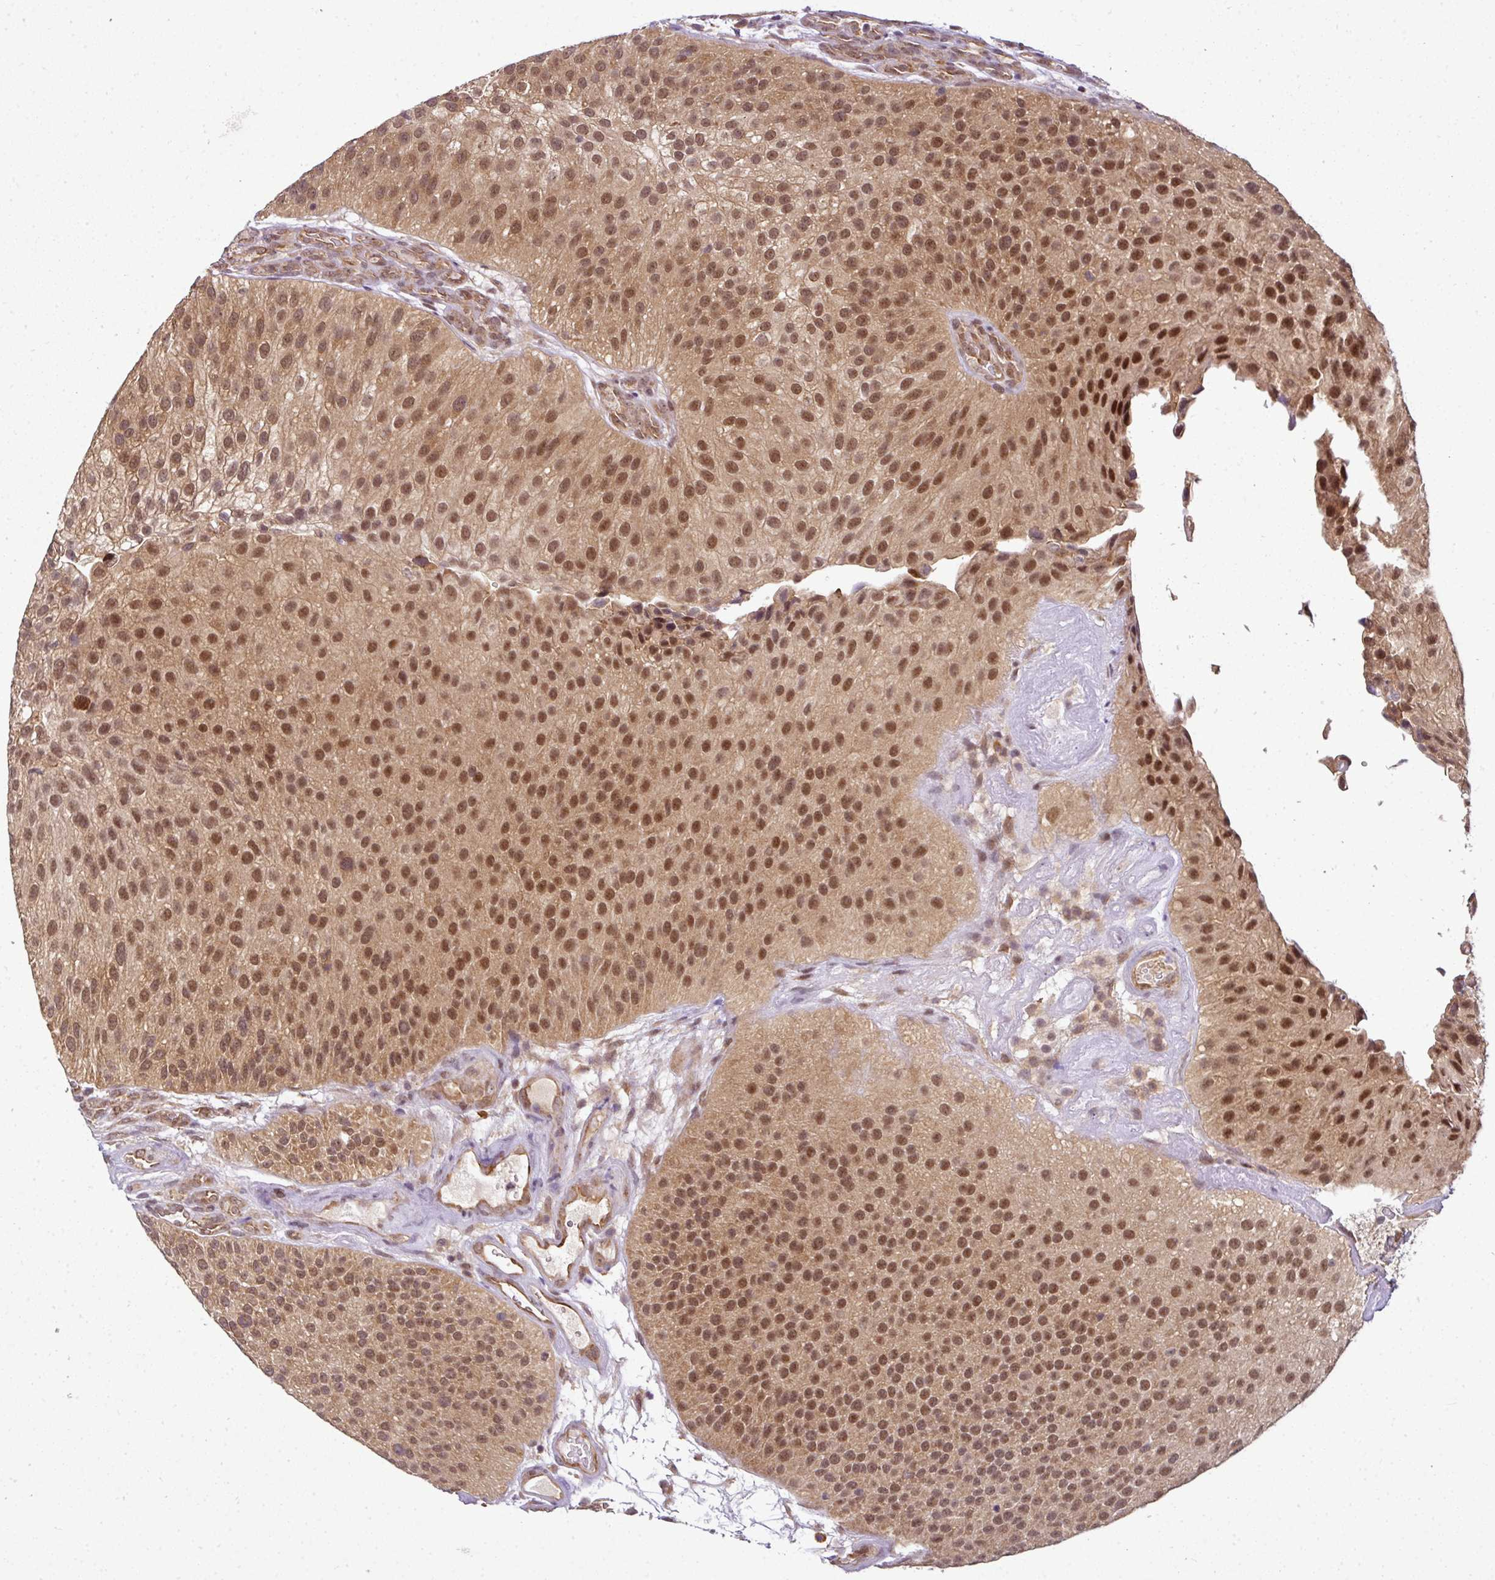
{"staining": {"intensity": "moderate", "quantity": ">75%", "location": "cytoplasmic/membranous,nuclear"}, "tissue": "urothelial cancer", "cell_type": "Tumor cells", "image_type": "cancer", "snomed": [{"axis": "morphology", "description": "Urothelial carcinoma, NOS"}, {"axis": "topography", "description": "Urinary bladder"}], "caption": "Immunohistochemical staining of urothelial cancer demonstrates medium levels of moderate cytoplasmic/membranous and nuclear protein staining in about >75% of tumor cells.", "gene": "RBM4B", "patient": {"sex": "male", "age": 87}}